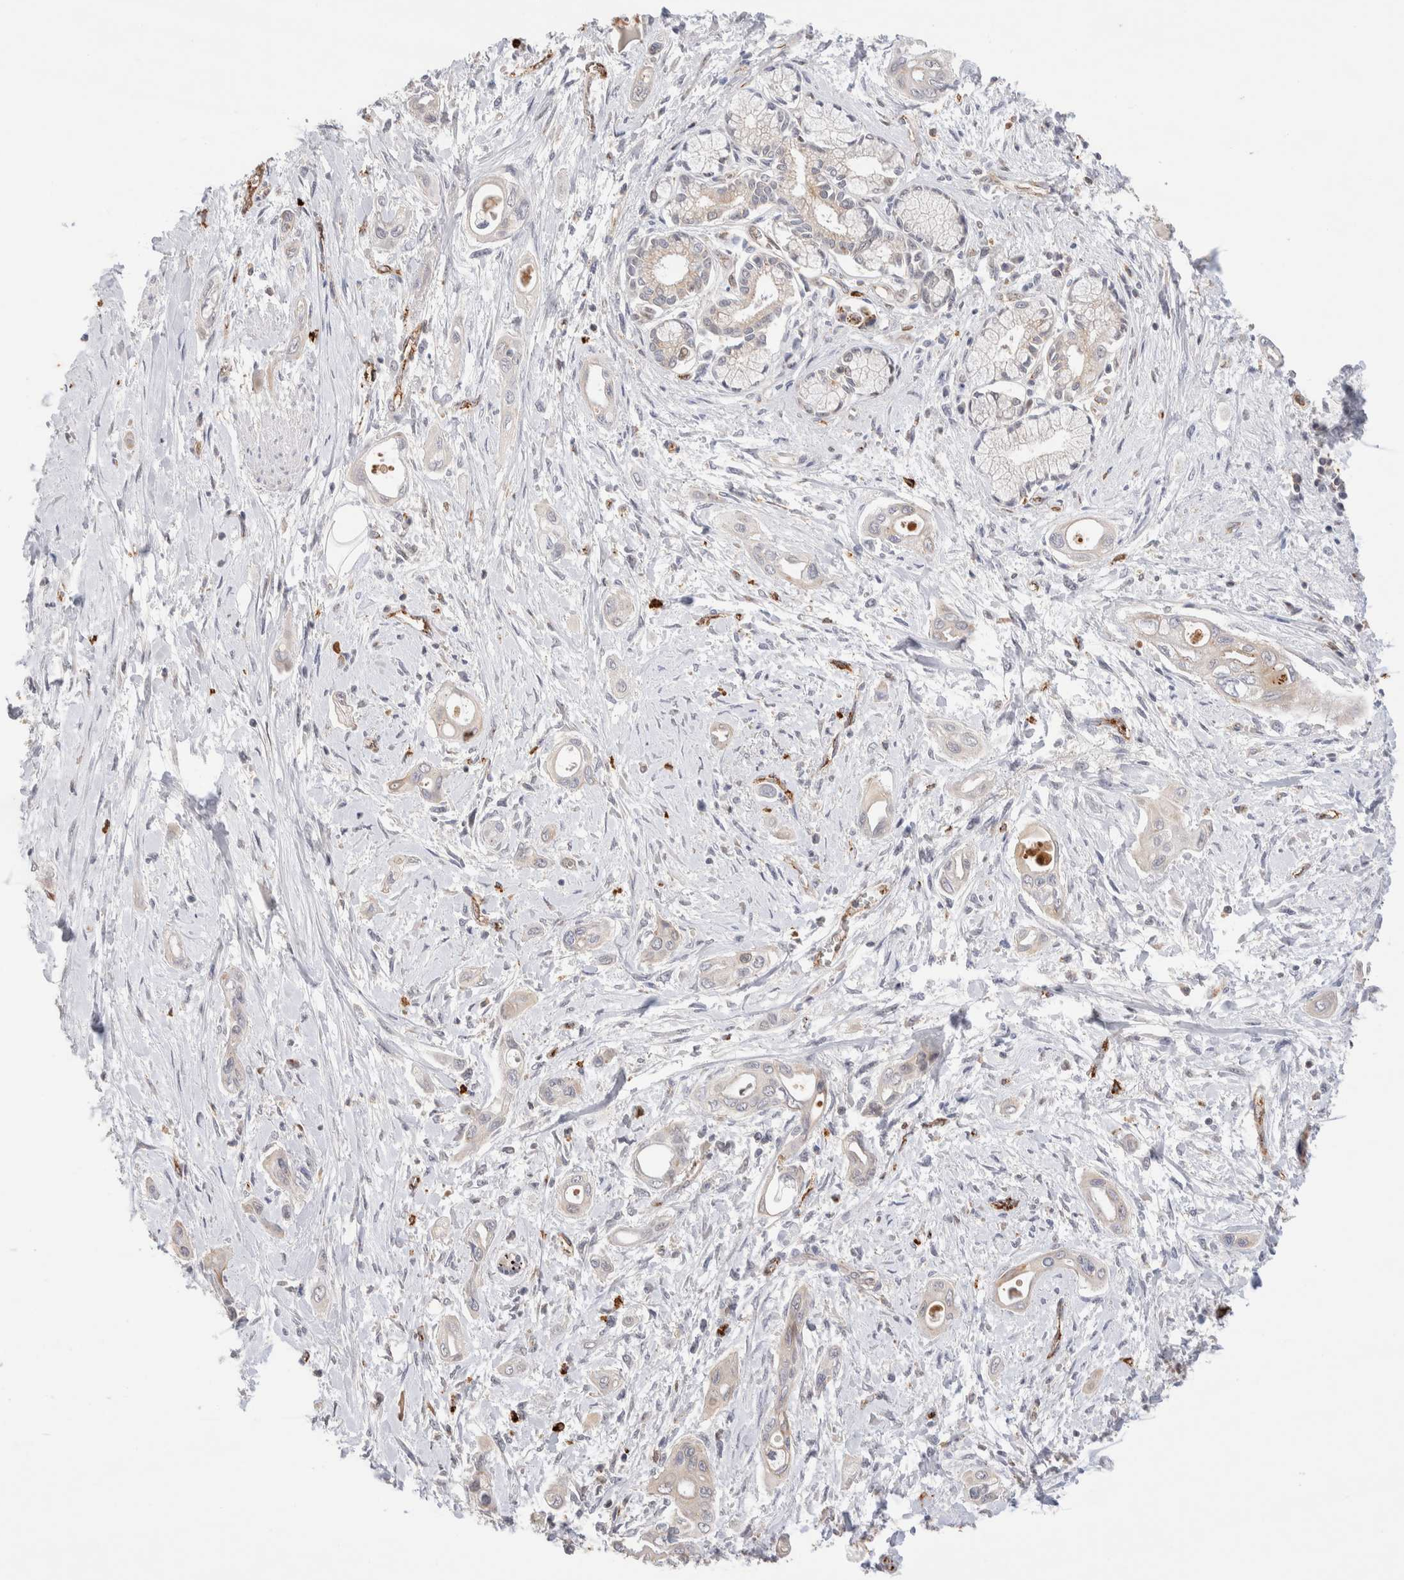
{"staining": {"intensity": "weak", "quantity": "<25%", "location": "cytoplasmic/membranous"}, "tissue": "pancreatic cancer", "cell_type": "Tumor cells", "image_type": "cancer", "snomed": [{"axis": "morphology", "description": "Adenocarcinoma, NOS"}, {"axis": "topography", "description": "Pancreas"}], "caption": "This image is of pancreatic adenocarcinoma stained with immunohistochemistry to label a protein in brown with the nuclei are counter-stained blue. There is no staining in tumor cells.", "gene": "NSMAF", "patient": {"sex": "male", "age": 59}}